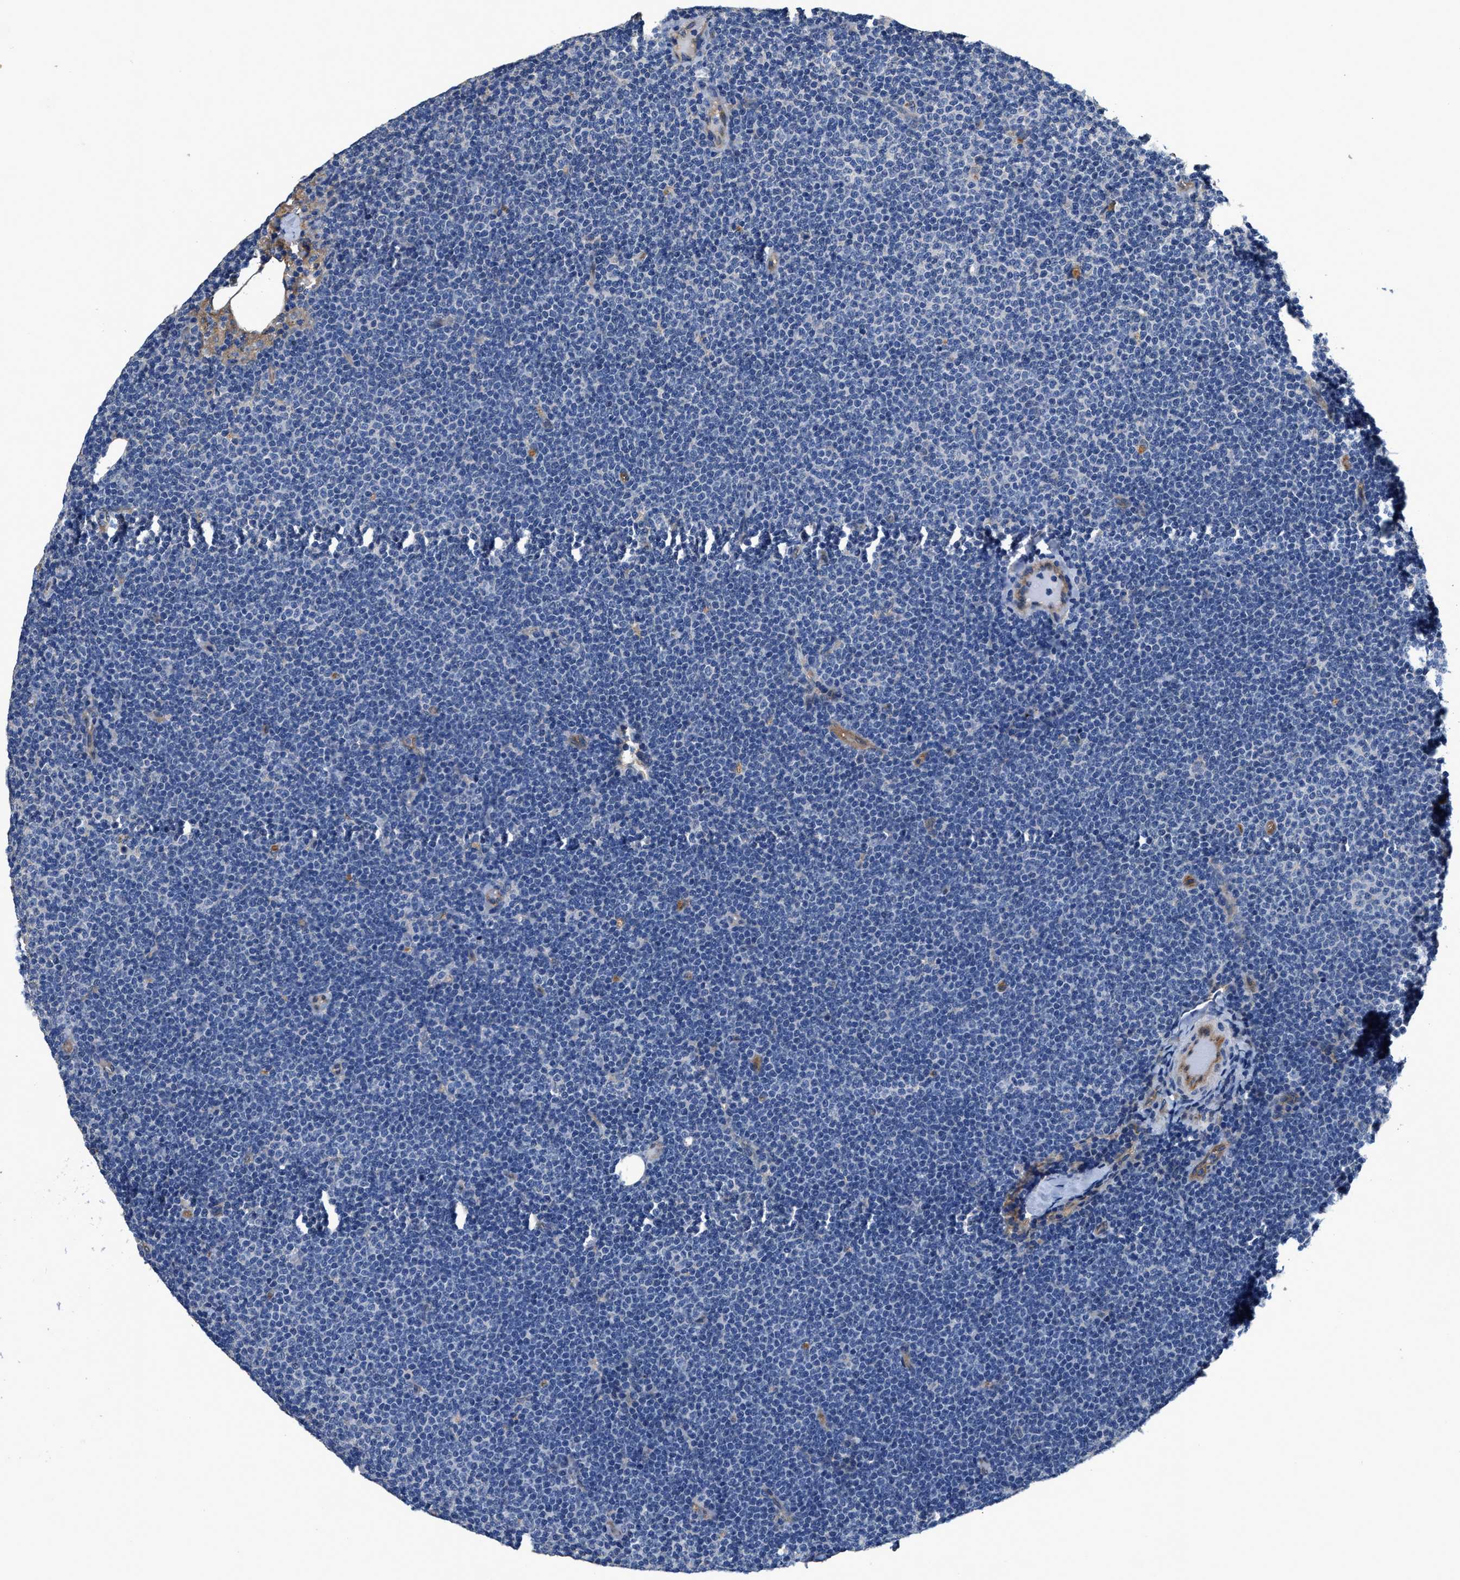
{"staining": {"intensity": "negative", "quantity": "none", "location": "none"}, "tissue": "lymphoma", "cell_type": "Tumor cells", "image_type": "cancer", "snomed": [{"axis": "morphology", "description": "Malignant lymphoma, non-Hodgkin's type, Low grade"}, {"axis": "topography", "description": "Lymph node"}], "caption": "Human low-grade malignant lymphoma, non-Hodgkin's type stained for a protein using IHC exhibits no positivity in tumor cells.", "gene": "PEG10", "patient": {"sex": "female", "age": 53}}